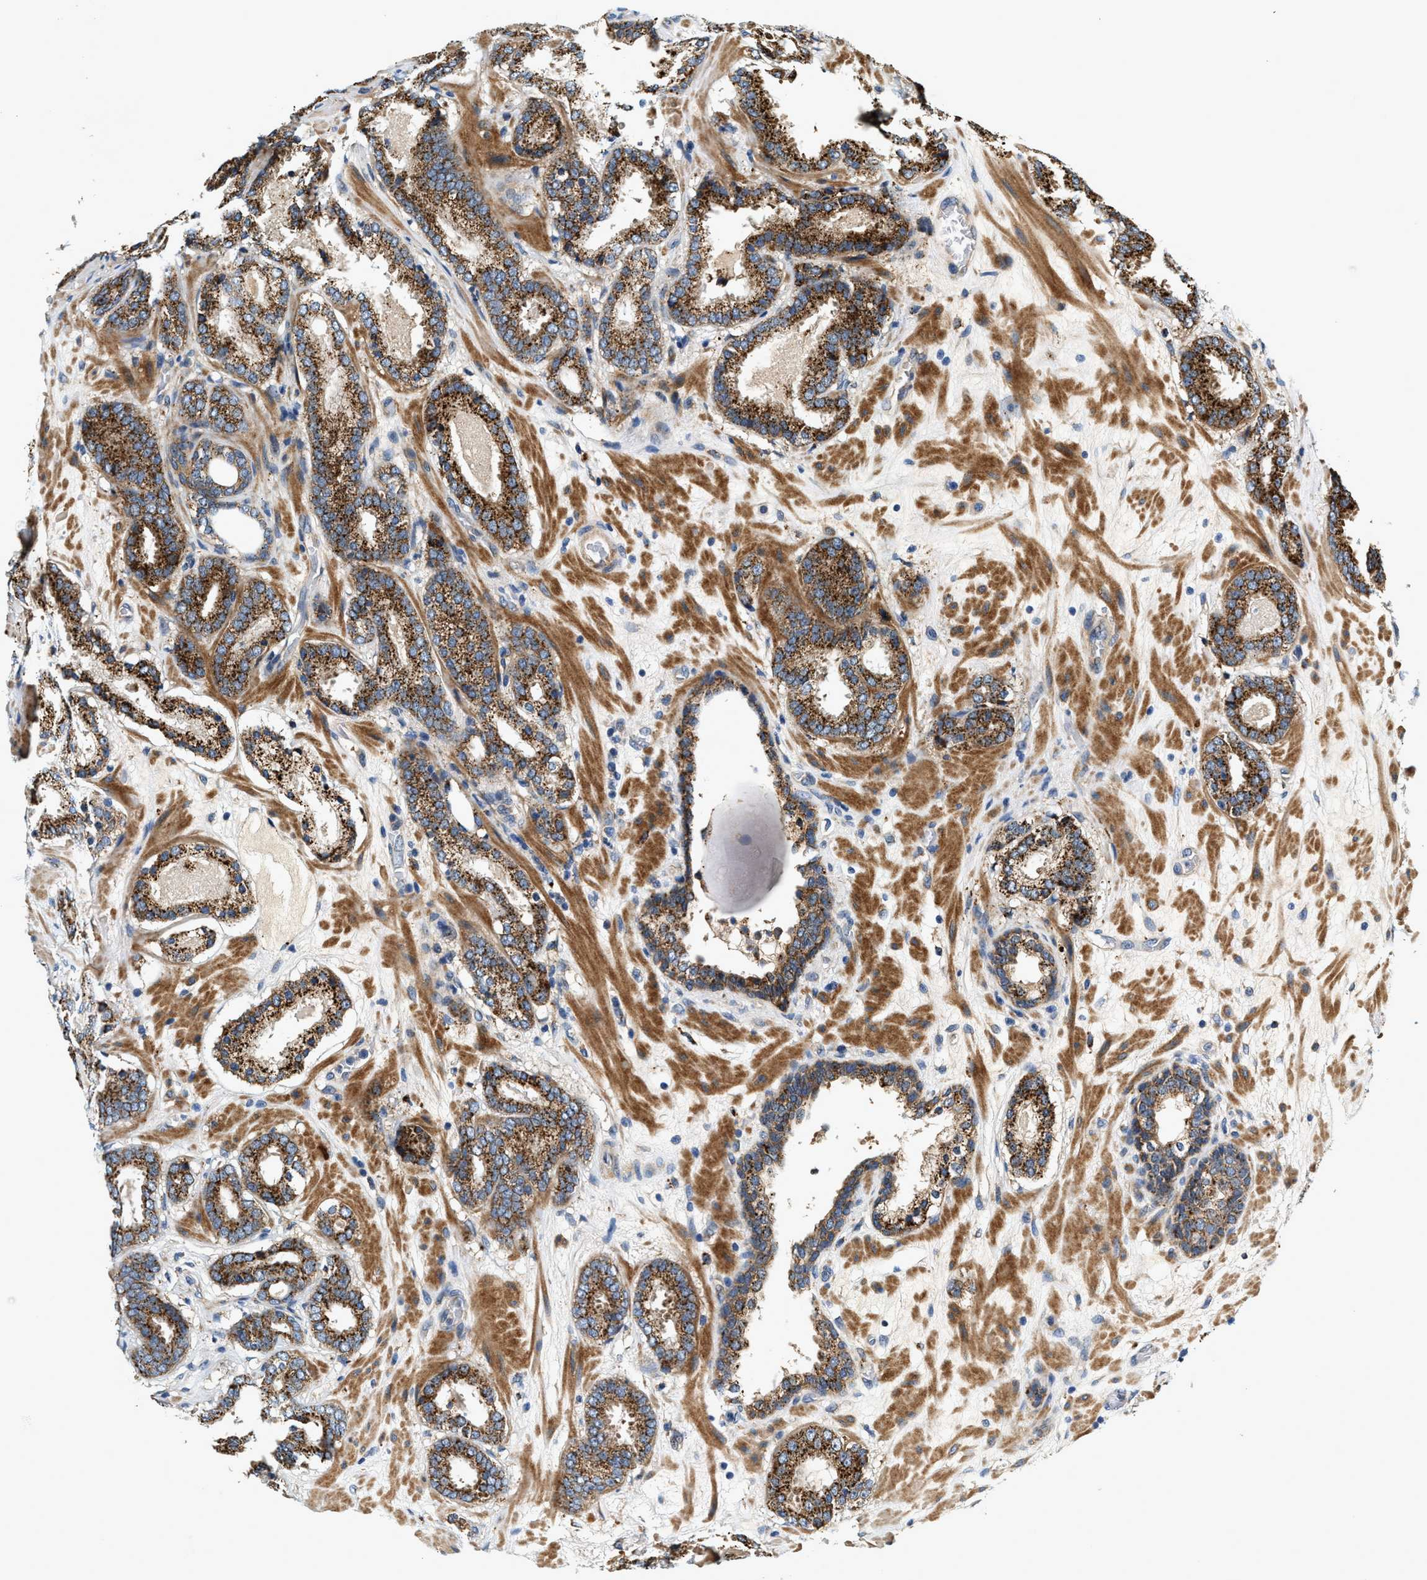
{"staining": {"intensity": "strong", "quantity": ">75%", "location": "cytoplasmic/membranous"}, "tissue": "prostate cancer", "cell_type": "Tumor cells", "image_type": "cancer", "snomed": [{"axis": "morphology", "description": "Adenocarcinoma, Low grade"}, {"axis": "topography", "description": "Prostate"}], "caption": "Tumor cells exhibit high levels of strong cytoplasmic/membranous expression in about >75% of cells in prostate cancer (low-grade adenocarcinoma).", "gene": "DUSP10", "patient": {"sex": "male", "age": 69}}